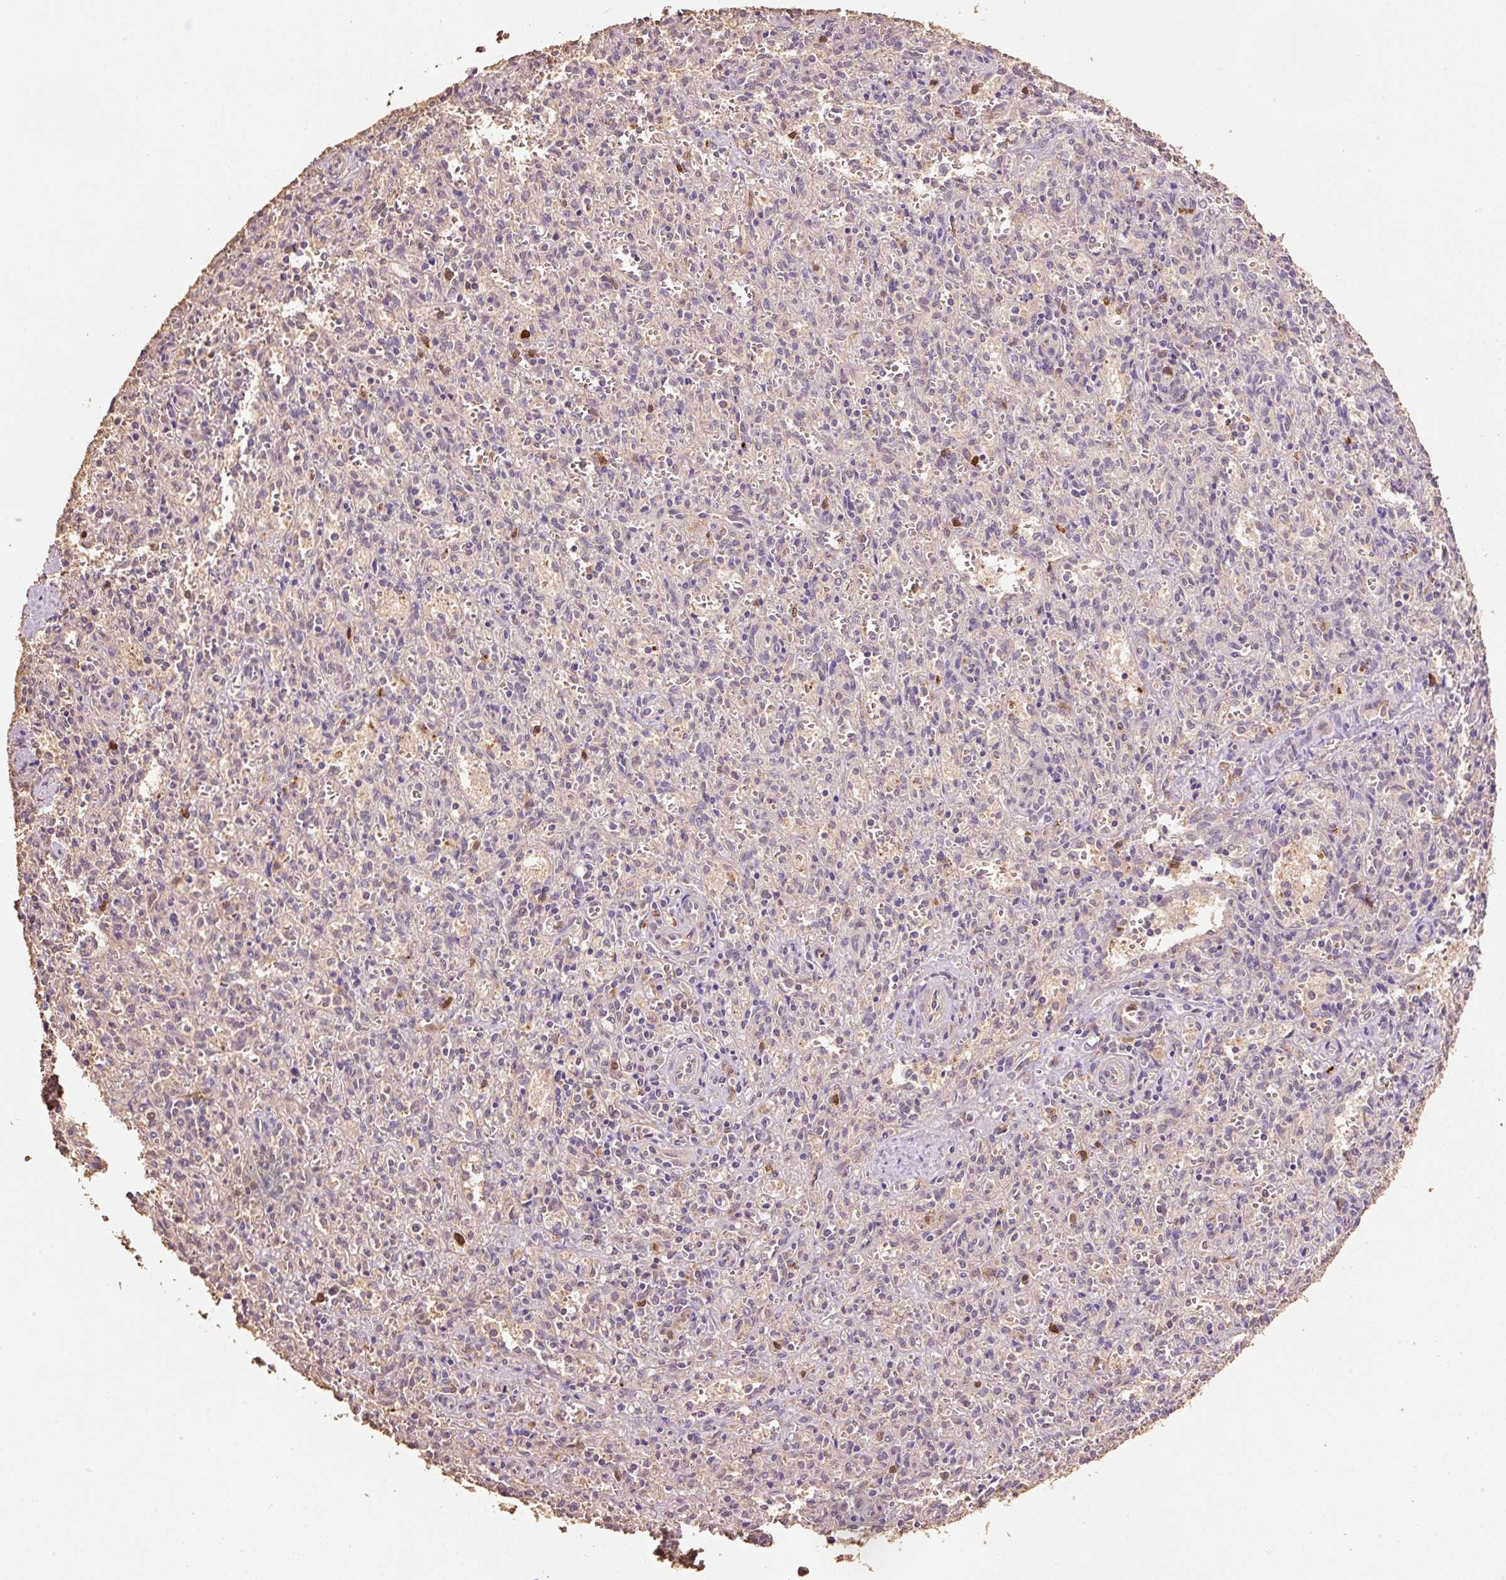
{"staining": {"intensity": "weak", "quantity": "<25%", "location": "cytoplasmic/membranous"}, "tissue": "spleen", "cell_type": "Cells in red pulp", "image_type": "normal", "snomed": [{"axis": "morphology", "description": "Normal tissue, NOS"}, {"axis": "topography", "description": "Spleen"}], "caption": "A high-resolution image shows IHC staining of normal spleen, which displays no significant expression in cells in red pulp. (Brightfield microscopy of DAB immunohistochemistry at high magnification).", "gene": "HERC2", "patient": {"sex": "female", "age": 26}}